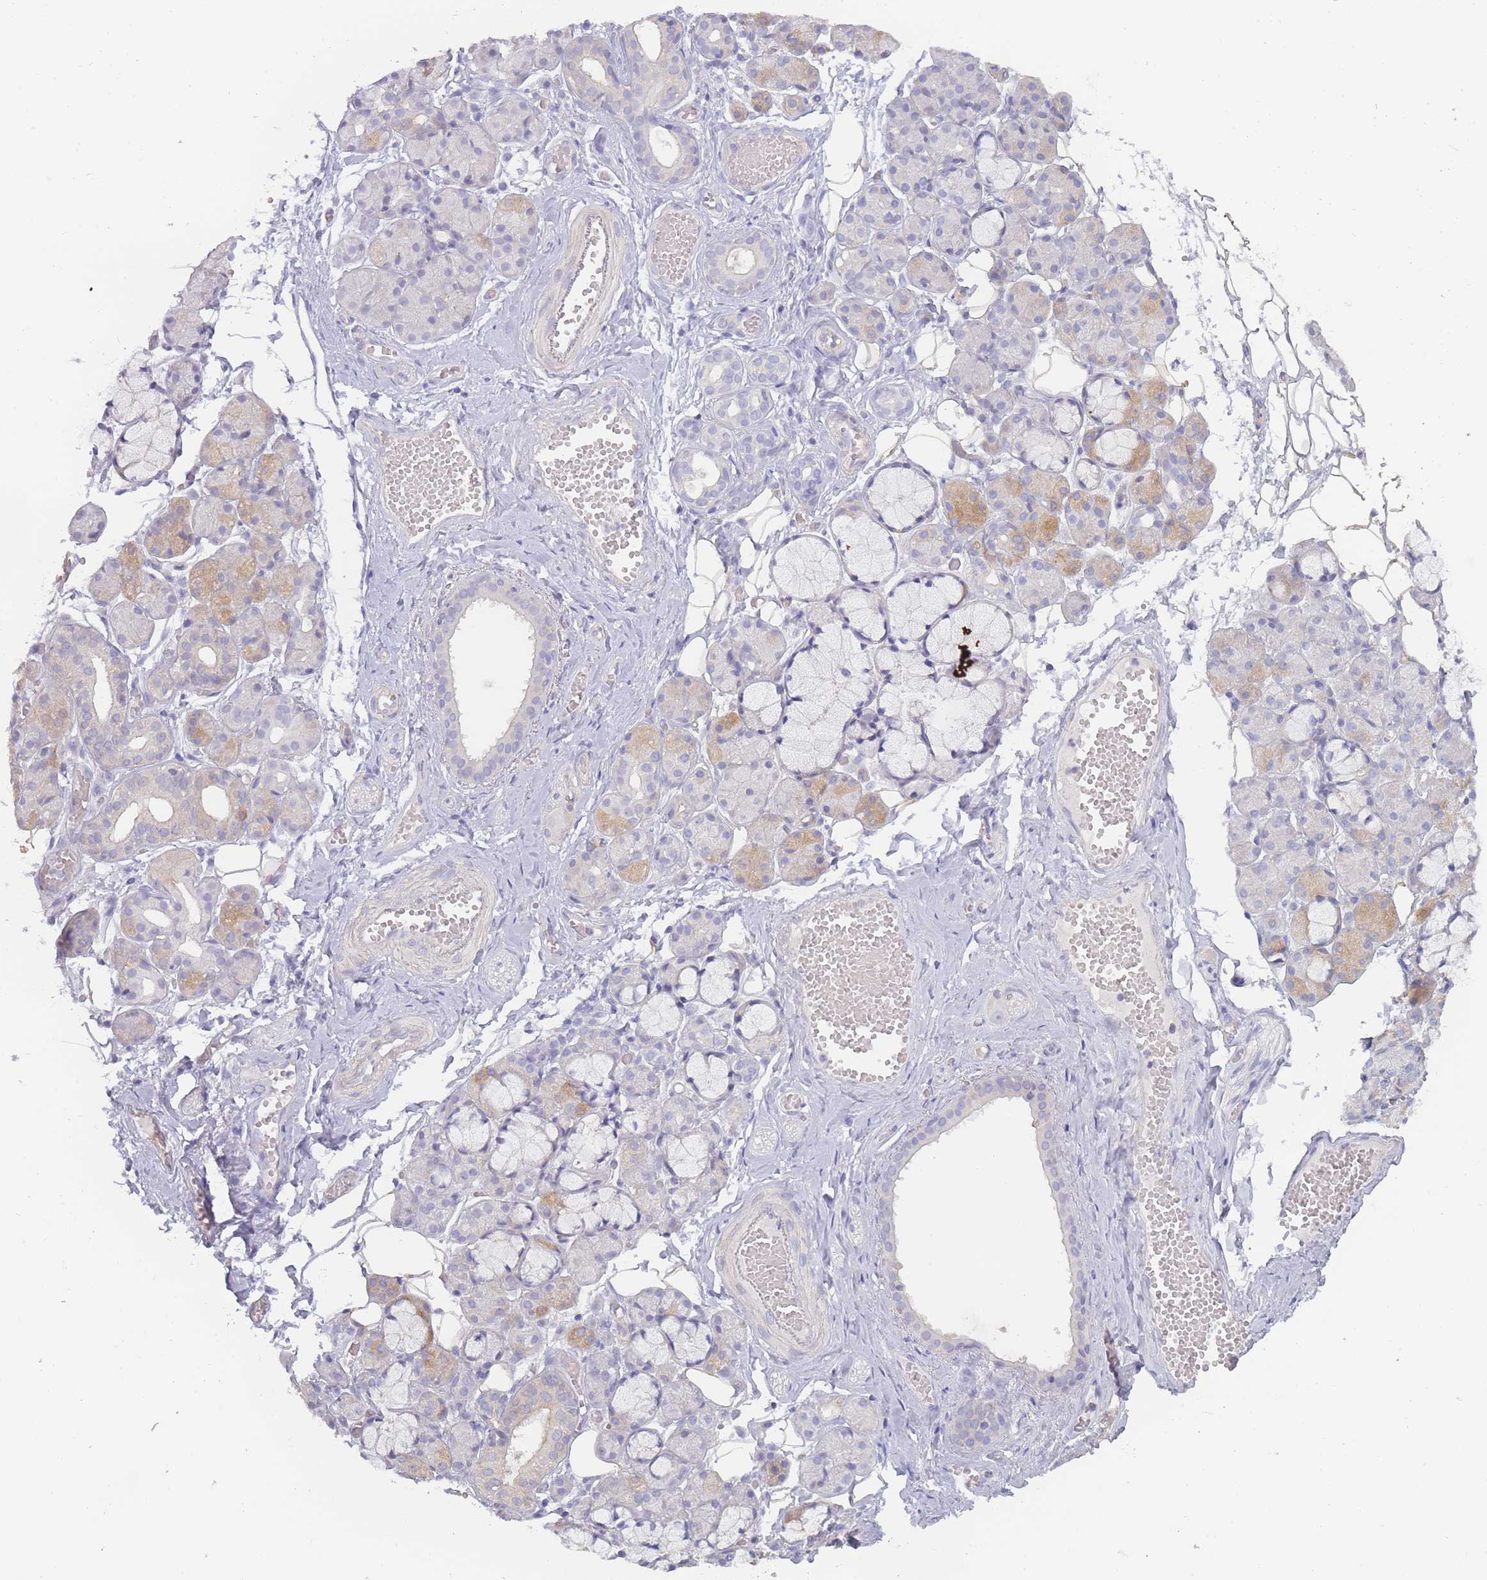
{"staining": {"intensity": "weak", "quantity": "<25%", "location": "cytoplasmic/membranous"}, "tissue": "salivary gland", "cell_type": "Glandular cells", "image_type": "normal", "snomed": [{"axis": "morphology", "description": "Normal tissue, NOS"}, {"axis": "topography", "description": "Salivary gland"}], "caption": "A histopathology image of salivary gland stained for a protein exhibits no brown staining in glandular cells.", "gene": "SPHKAP", "patient": {"sex": "male", "age": 63}}